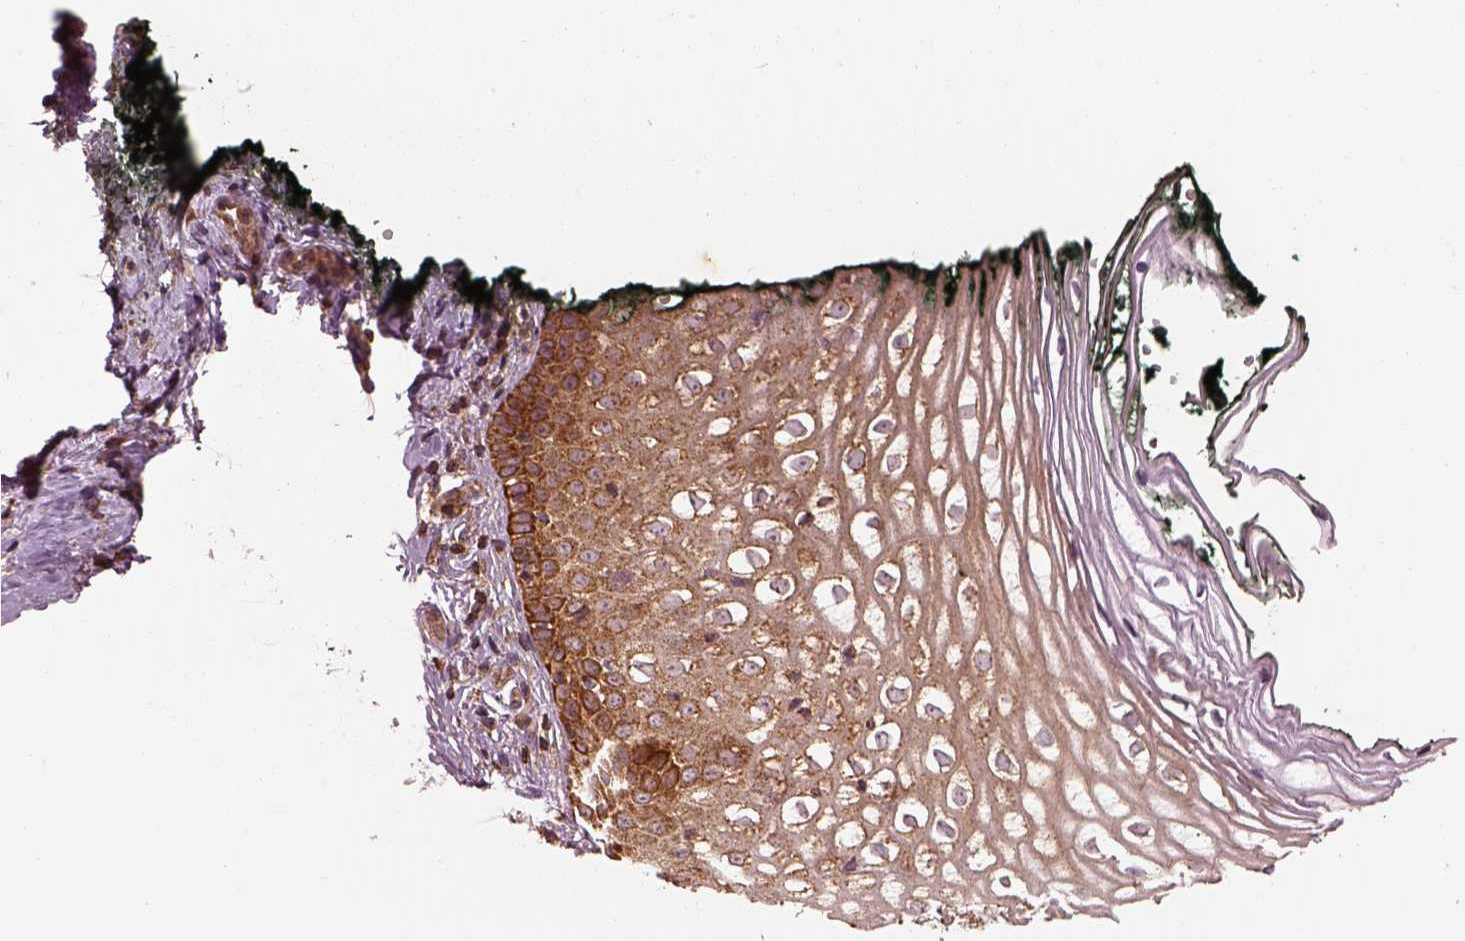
{"staining": {"intensity": "moderate", "quantity": ">75%", "location": "cytoplasmic/membranous"}, "tissue": "vagina", "cell_type": "Squamous epithelial cells", "image_type": "normal", "snomed": [{"axis": "morphology", "description": "Normal tissue, NOS"}, {"axis": "topography", "description": "Vagina"}], "caption": "The photomicrograph reveals a brown stain indicating the presence of a protein in the cytoplasmic/membranous of squamous epithelial cells in vagina. (Stains: DAB (3,3'-diaminobenzidine) in brown, nuclei in blue, Microscopy: brightfield microscopy at high magnification).", "gene": "LSM14A", "patient": {"sex": "female", "age": 47}}